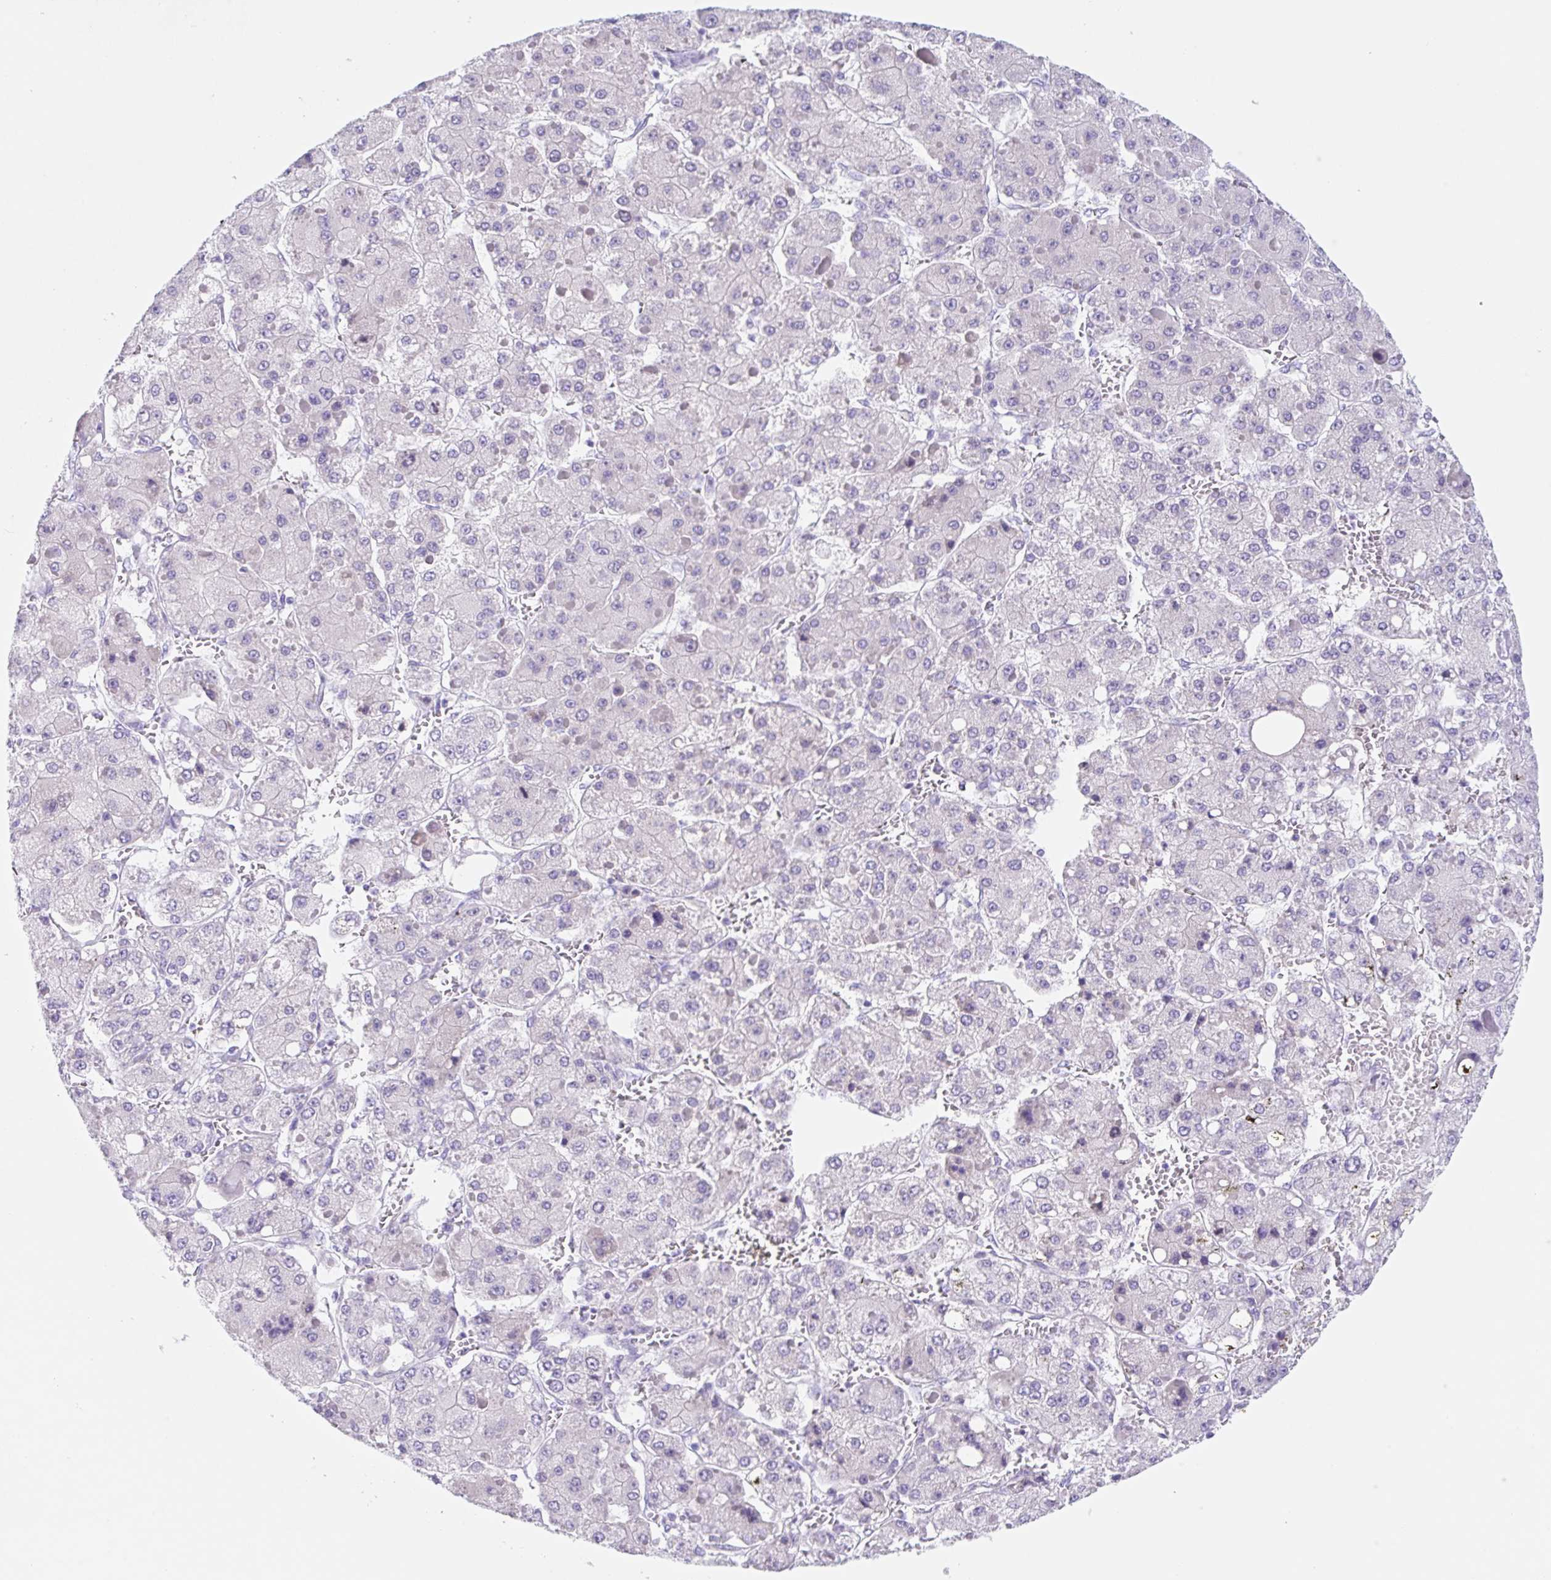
{"staining": {"intensity": "negative", "quantity": "none", "location": "none"}, "tissue": "liver cancer", "cell_type": "Tumor cells", "image_type": "cancer", "snomed": [{"axis": "morphology", "description": "Carcinoma, Hepatocellular, NOS"}, {"axis": "topography", "description": "Liver"}], "caption": "High magnification brightfield microscopy of liver cancer (hepatocellular carcinoma) stained with DAB (3,3'-diaminobenzidine) (brown) and counterstained with hematoxylin (blue): tumor cells show no significant positivity.", "gene": "KLK8", "patient": {"sex": "female", "age": 73}}